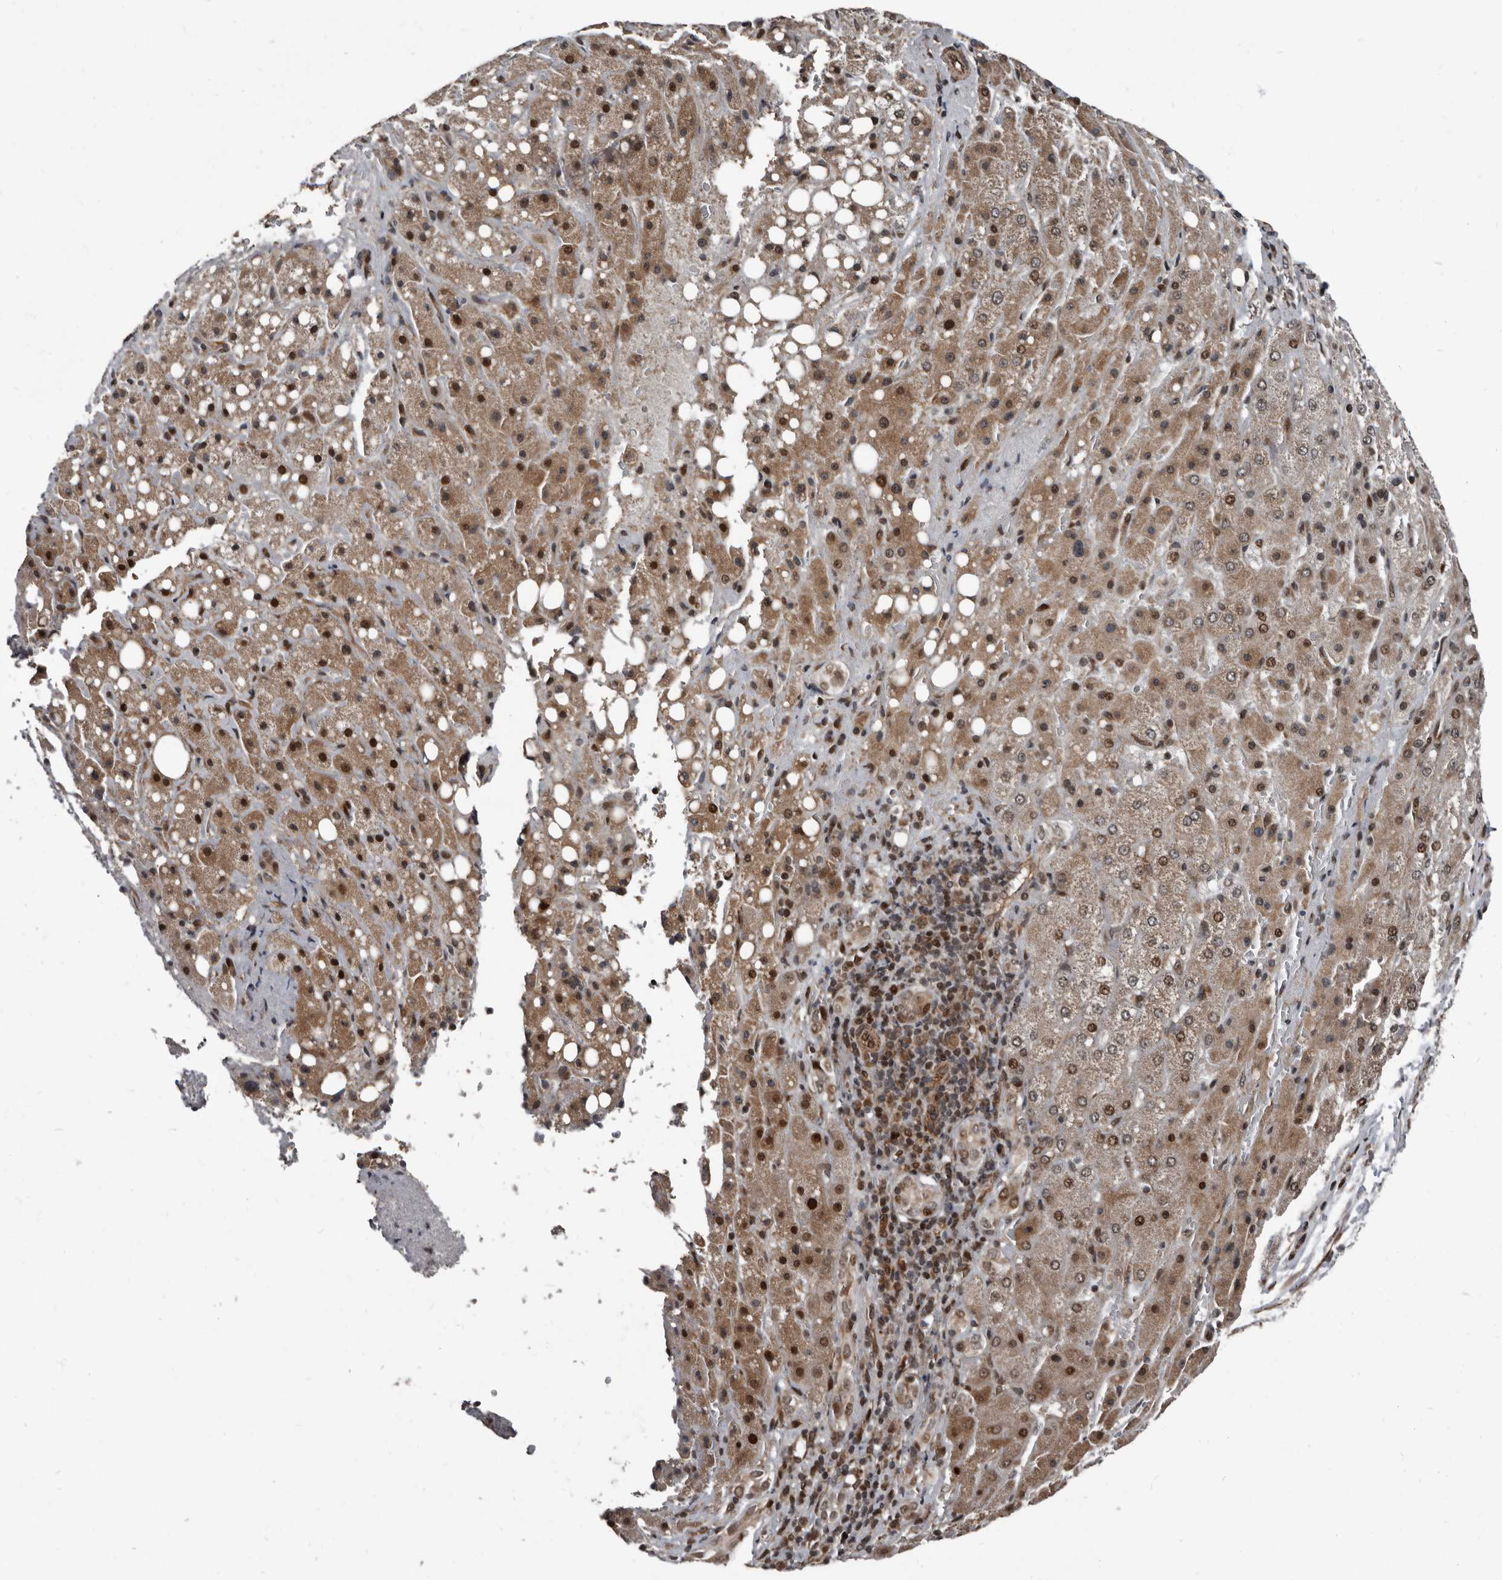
{"staining": {"intensity": "moderate", "quantity": ">75%", "location": "cytoplasmic/membranous,nuclear"}, "tissue": "liver cancer", "cell_type": "Tumor cells", "image_type": "cancer", "snomed": [{"axis": "morphology", "description": "Carcinoma, Hepatocellular, NOS"}, {"axis": "topography", "description": "Liver"}], "caption": "A high-resolution photomicrograph shows immunohistochemistry staining of liver cancer (hepatocellular carcinoma), which shows moderate cytoplasmic/membranous and nuclear positivity in about >75% of tumor cells.", "gene": "CHD1L", "patient": {"sex": "male", "age": 80}}